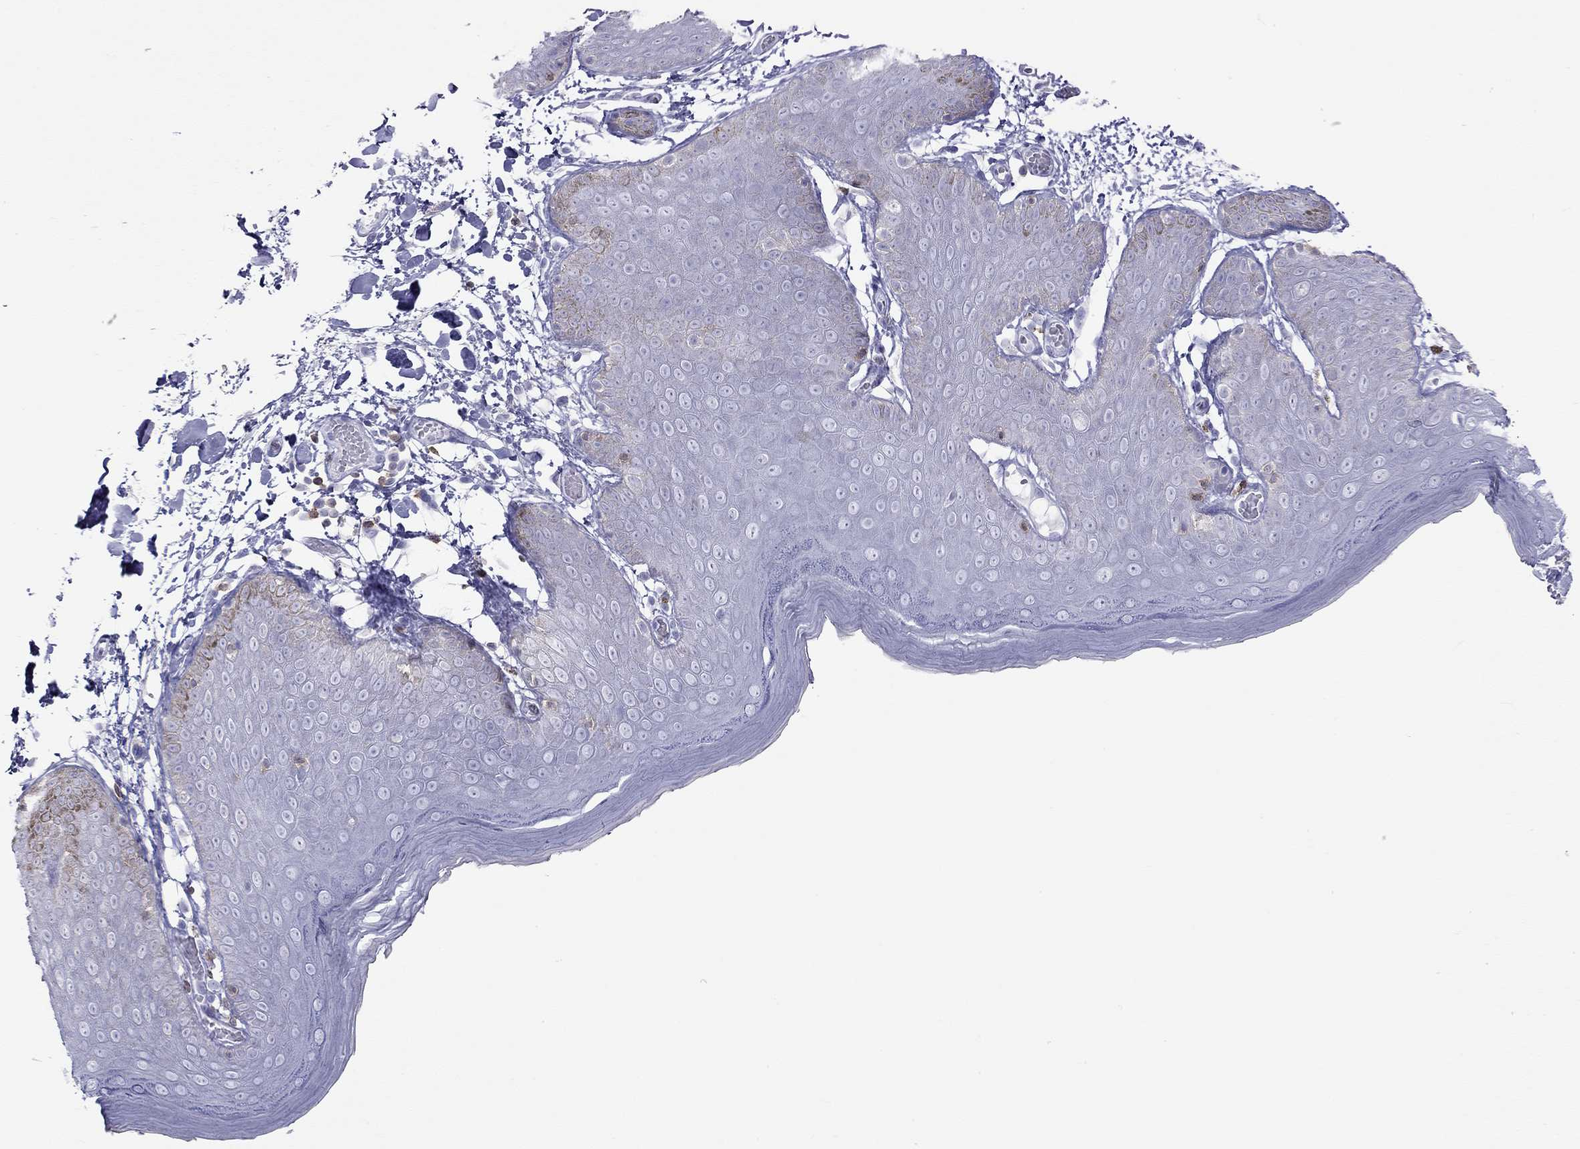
{"staining": {"intensity": "negative", "quantity": "none", "location": "none"}, "tissue": "skin", "cell_type": "Epidermal cells", "image_type": "normal", "snomed": [{"axis": "morphology", "description": "Normal tissue, NOS"}, {"axis": "topography", "description": "Anal"}], "caption": "This is an immunohistochemistry (IHC) histopathology image of unremarkable human skin. There is no positivity in epidermal cells.", "gene": "SH2D2A", "patient": {"sex": "male", "age": 53}}